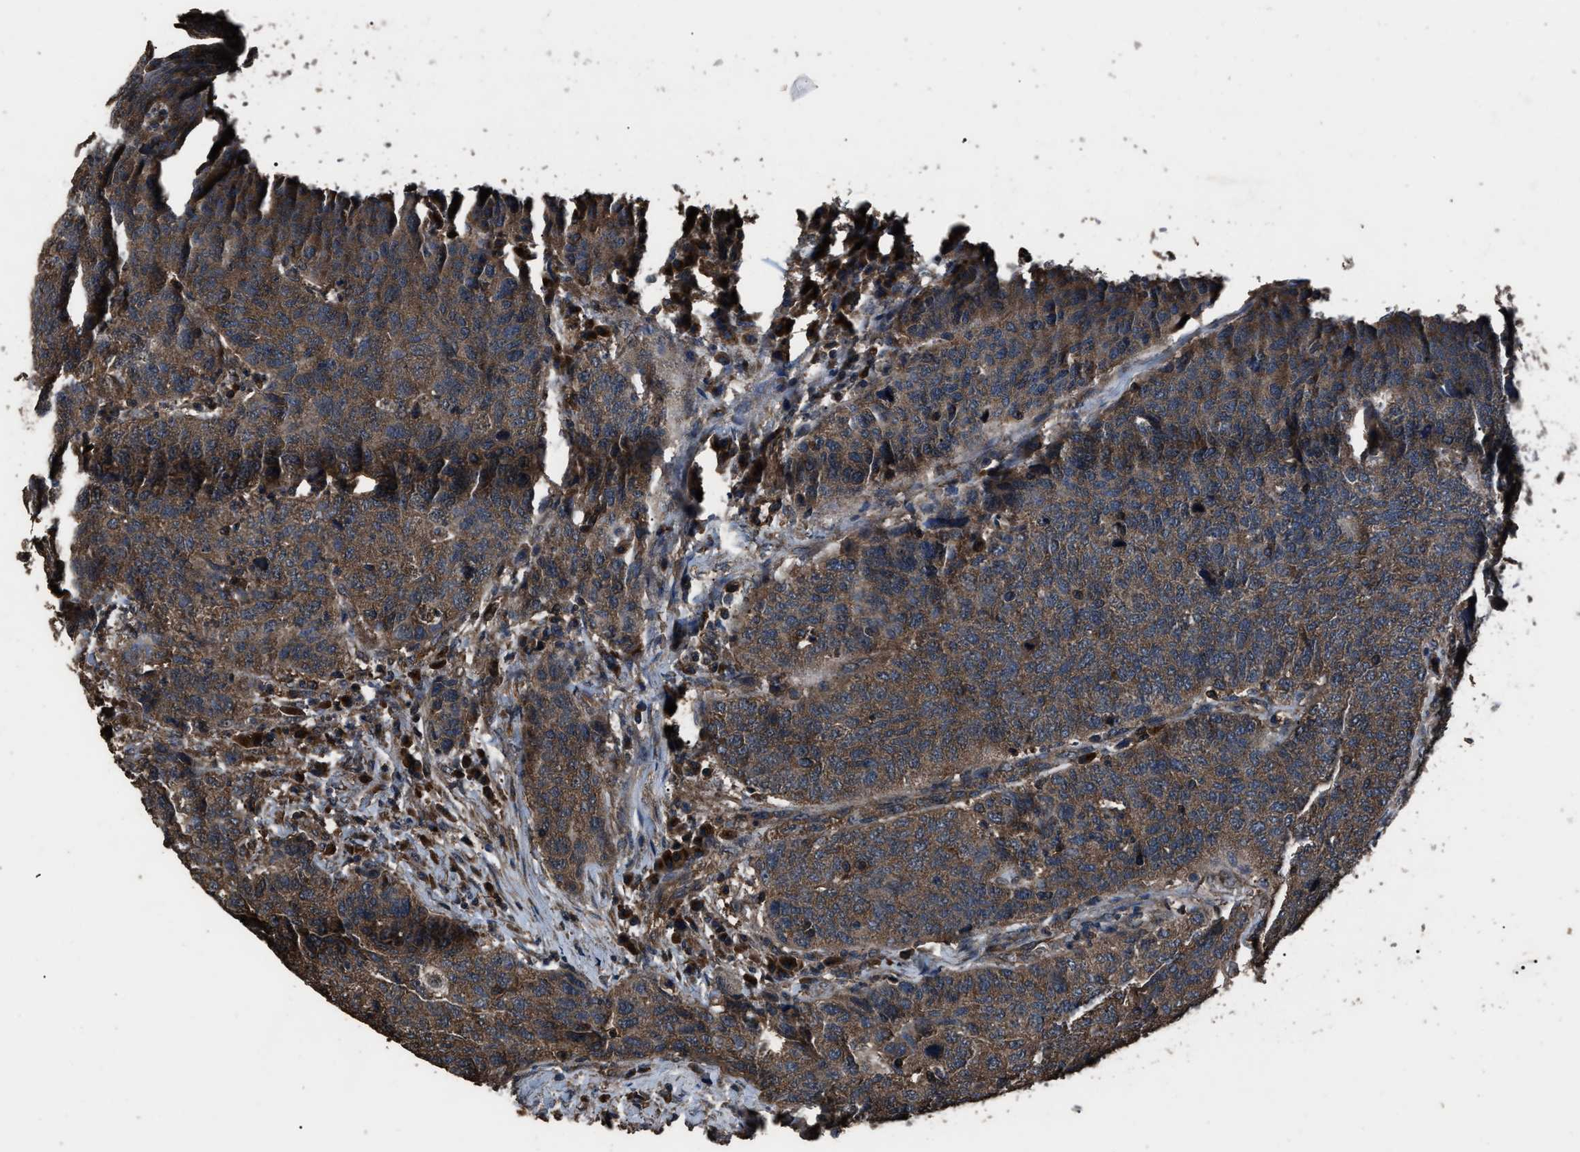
{"staining": {"intensity": "moderate", "quantity": ">75%", "location": "cytoplasmic/membranous"}, "tissue": "head and neck cancer", "cell_type": "Tumor cells", "image_type": "cancer", "snomed": [{"axis": "morphology", "description": "Squamous cell carcinoma, NOS"}, {"axis": "topography", "description": "Head-Neck"}], "caption": "Immunohistochemical staining of human head and neck cancer (squamous cell carcinoma) reveals medium levels of moderate cytoplasmic/membranous expression in approximately >75% of tumor cells. Using DAB (brown) and hematoxylin (blue) stains, captured at high magnification using brightfield microscopy.", "gene": "RNF216", "patient": {"sex": "male", "age": 66}}